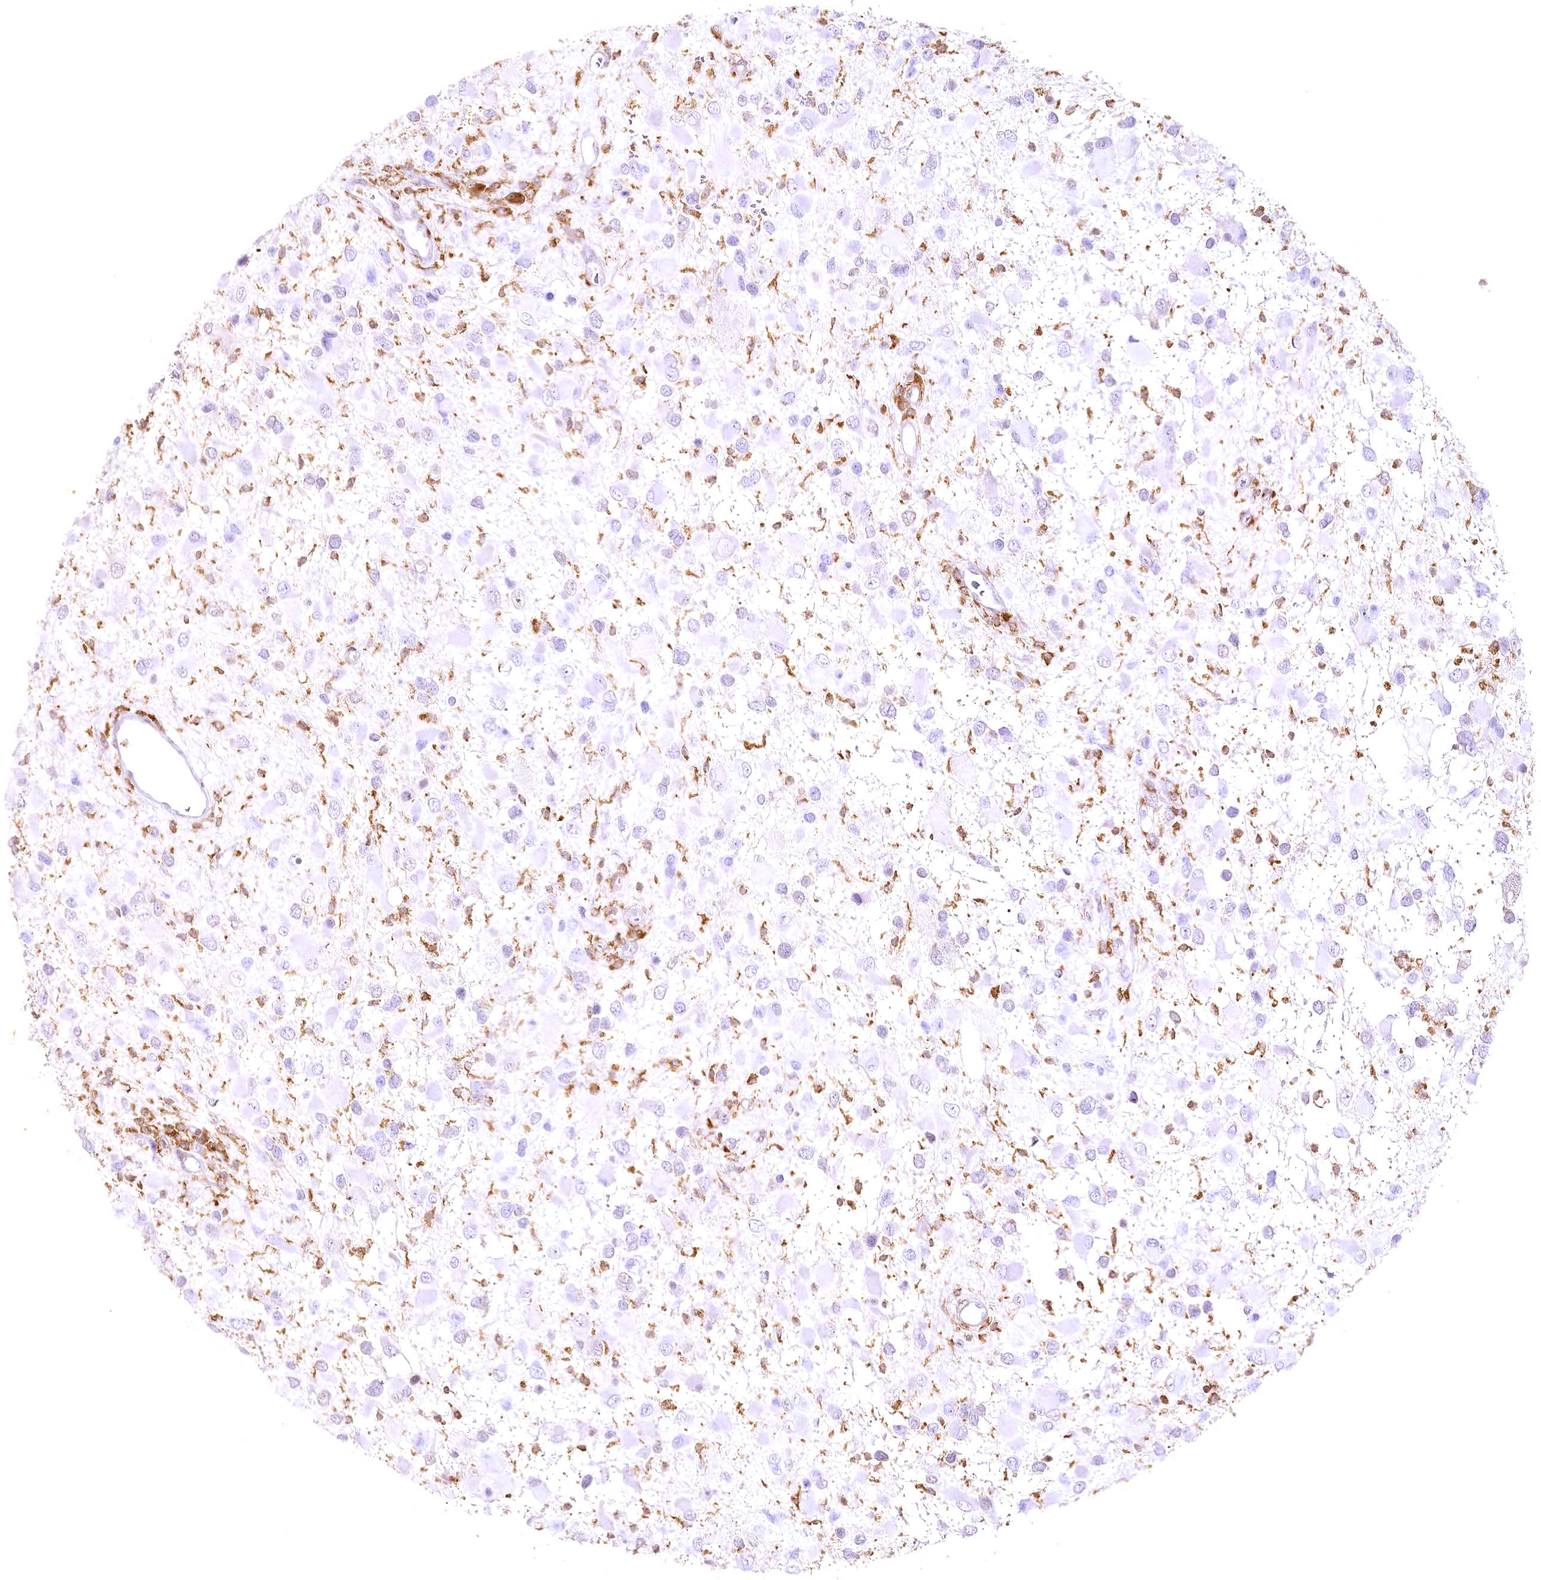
{"staining": {"intensity": "negative", "quantity": "none", "location": "none"}, "tissue": "glioma", "cell_type": "Tumor cells", "image_type": "cancer", "snomed": [{"axis": "morphology", "description": "Glioma, malignant, High grade"}, {"axis": "topography", "description": "Brain"}], "caption": "Tumor cells show no significant protein staining in glioma.", "gene": "DOCK2", "patient": {"sex": "male", "age": 53}}